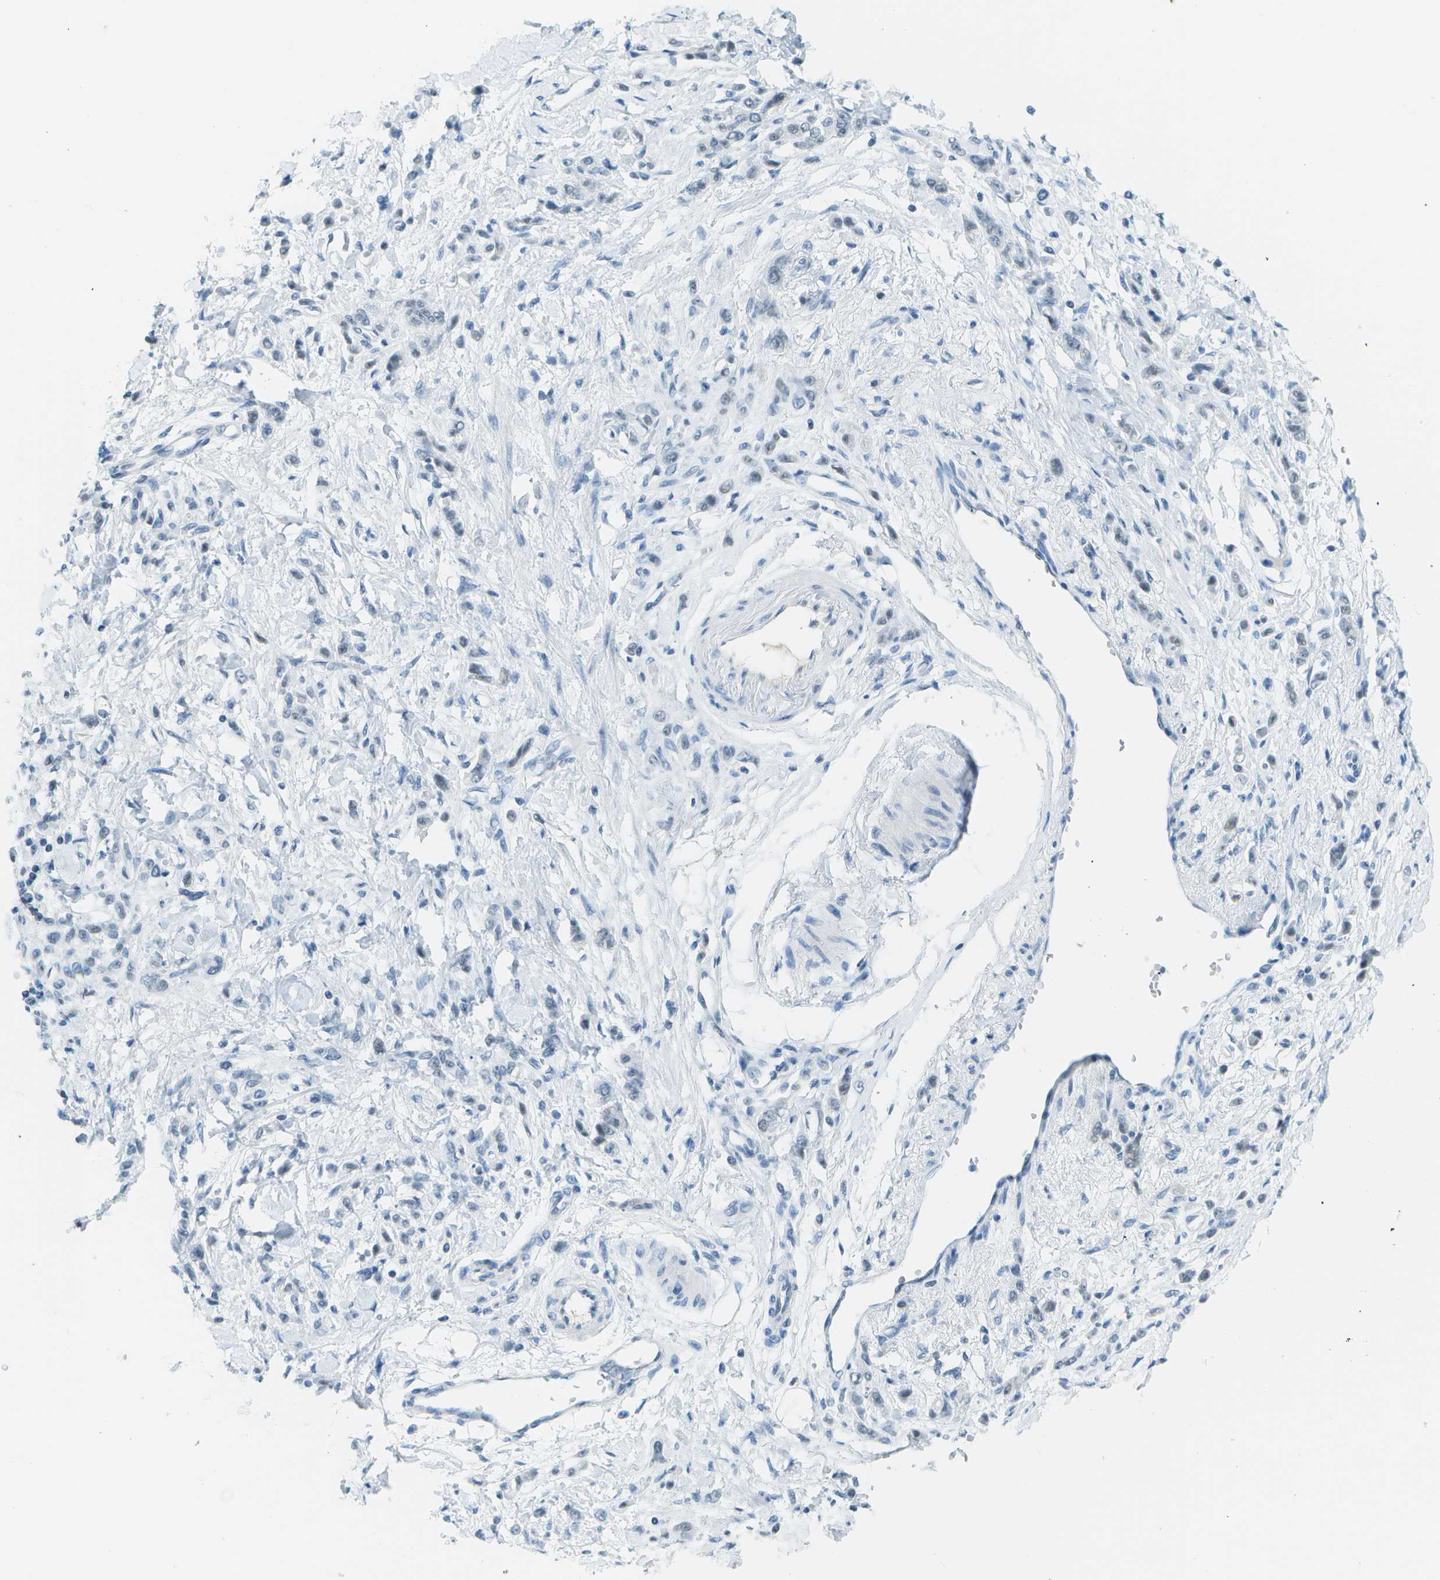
{"staining": {"intensity": "negative", "quantity": "none", "location": "none"}, "tissue": "stomach cancer", "cell_type": "Tumor cells", "image_type": "cancer", "snomed": [{"axis": "morphology", "description": "Normal tissue, NOS"}, {"axis": "morphology", "description": "Adenocarcinoma, NOS"}, {"axis": "topography", "description": "Stomach"}], "caption": "IHC of stomach cancer shows no expression in tumor cells.", "gene": "NEK11", "patient": {"sex": "male", "age": 82}}